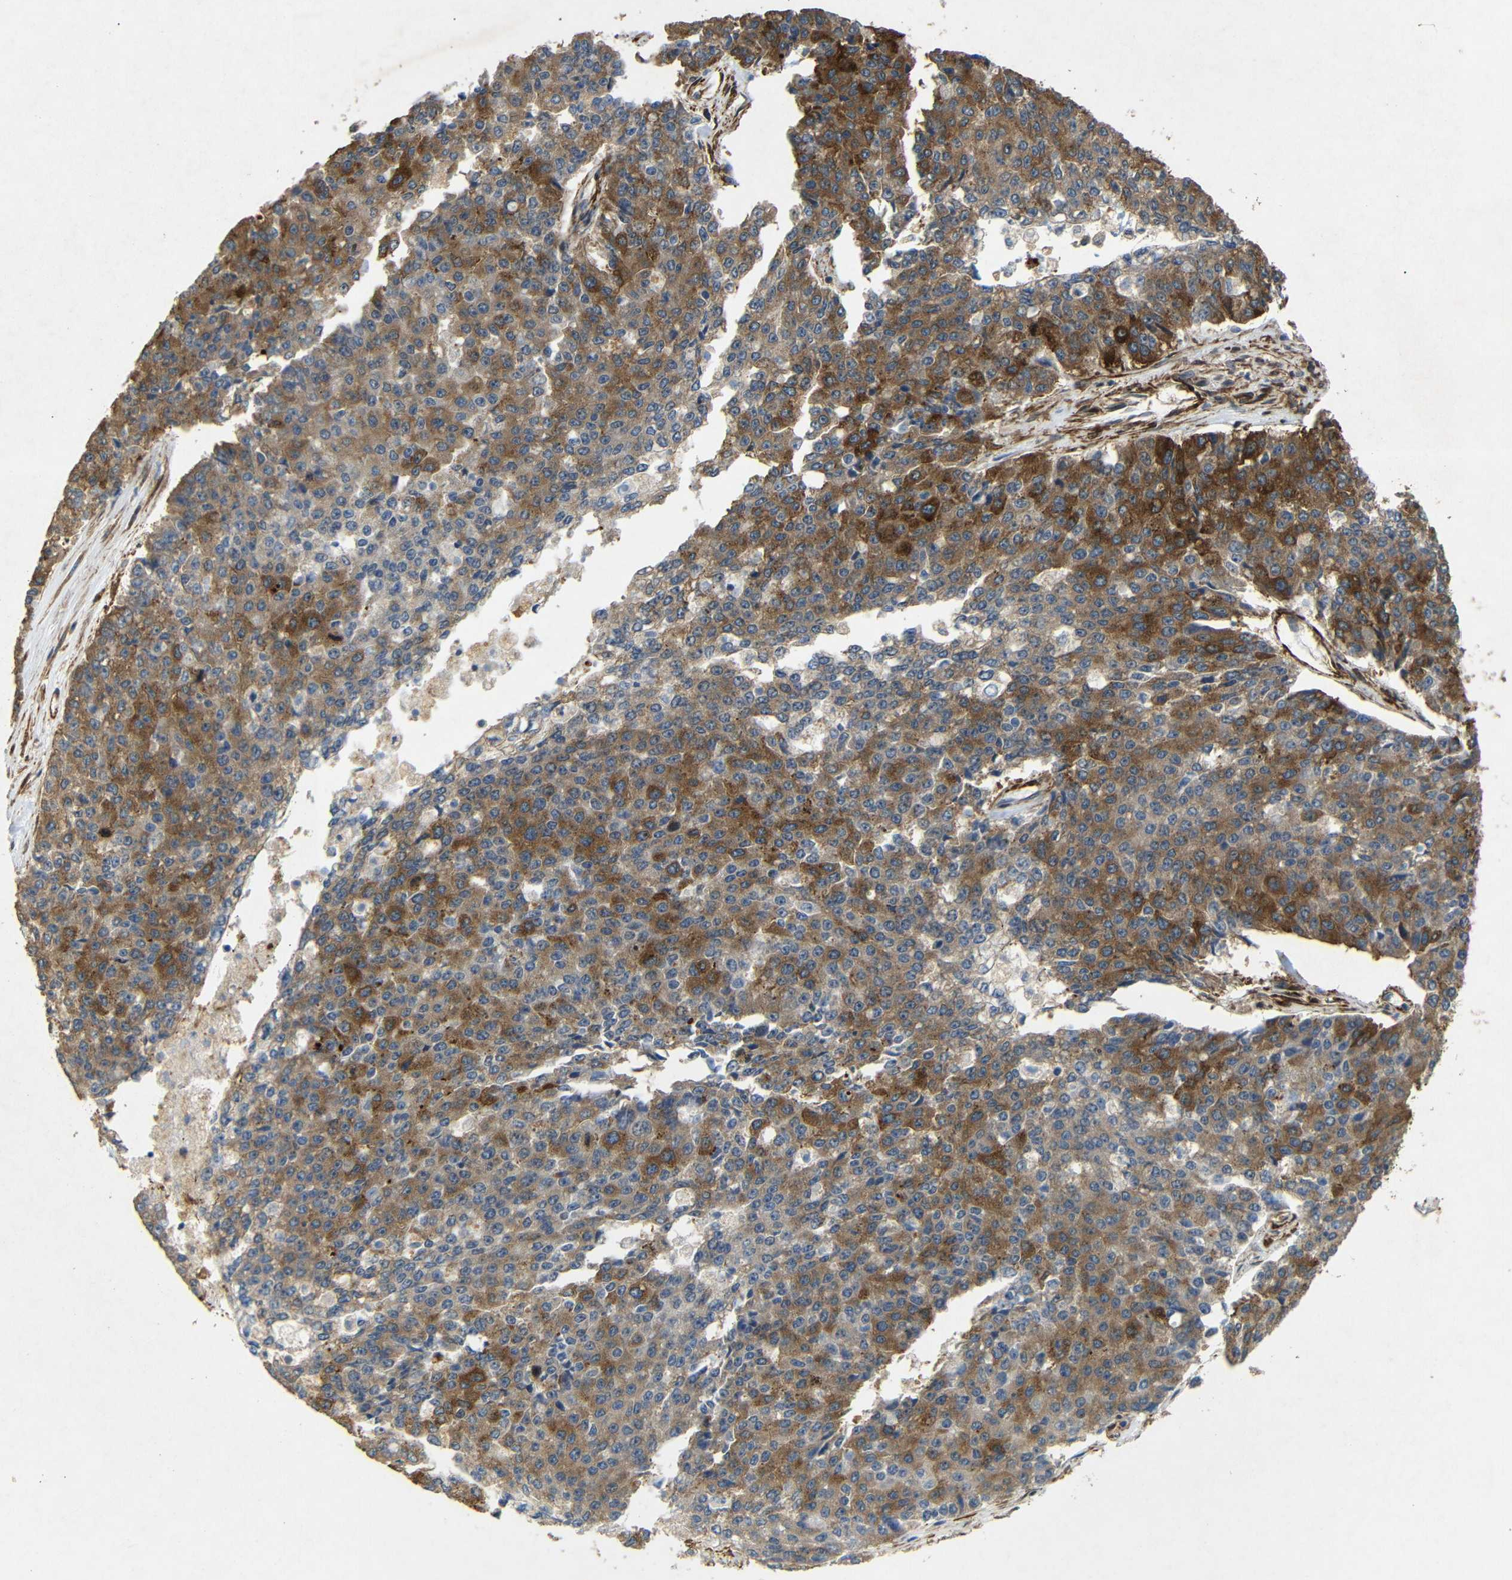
{"staining": {"intensity": "strong", "quantity": ">75%", "location": "cytoplasmic/membranous"}, "tissue": "pancreatic cancer", "cell_type": "Tumor cells", "image_type": "cancer", "snomed": [{"axis": "morphology", "description": "Adenocarcinoma, NOS"}, {"axis": "topography", "description": "Pancreas"}], "caption": "Immunohistochemical staining of pancreatic adenocarcinoma reveals high levels of strong cytoplasmic/membranous expression in approximately >75% of tumor cells.", "gene": "BTF3", "patient": {"sex": "male", "age": 50}}